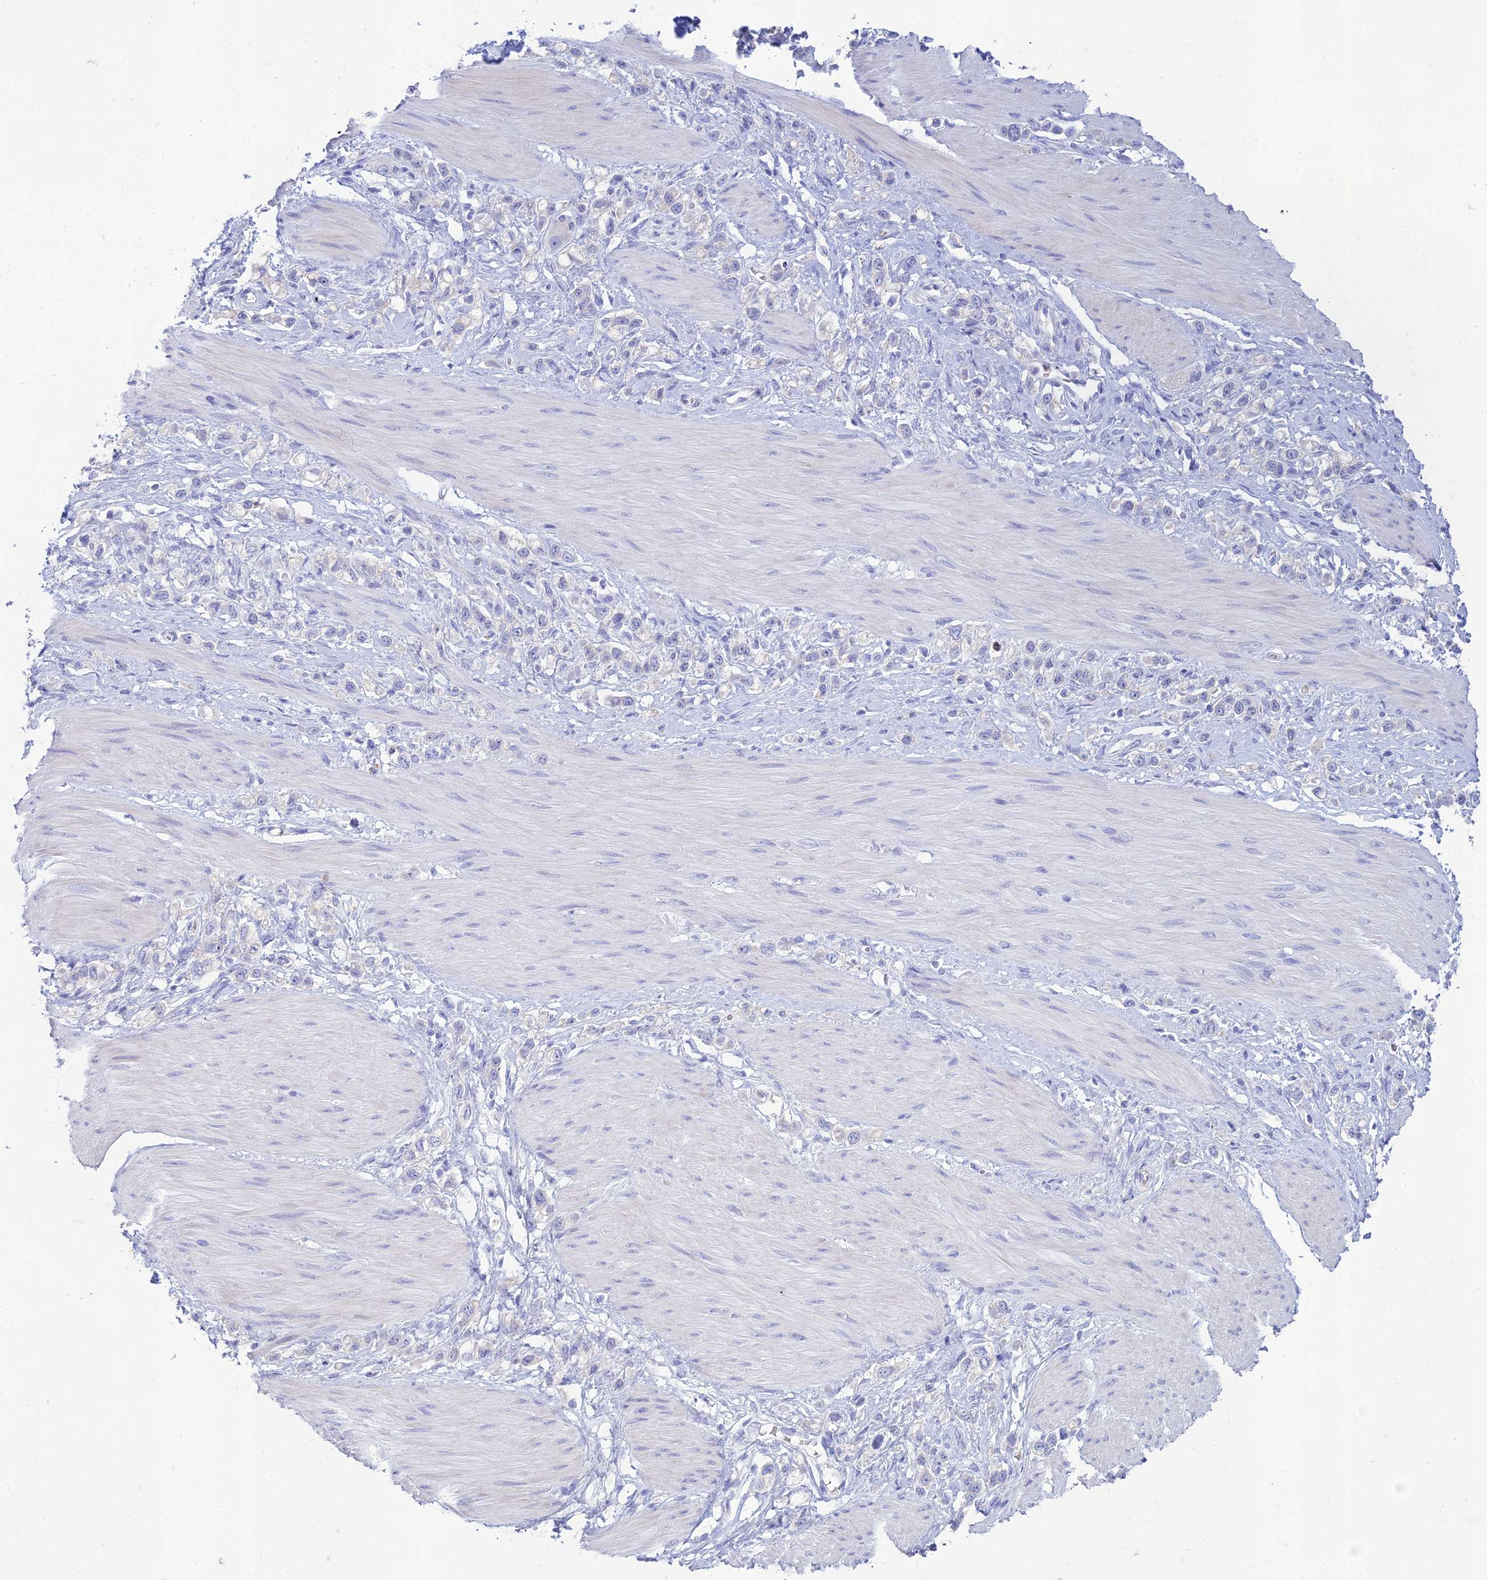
{"staining": {"intensity": "negative", "quantity": "none", "location": "none"}, "tissue": "stomach cancer", "cell_type": "Tumor cells", "image_type": "cancer", "snomed": [{"axis": "morphology", "description": "Adenocarcinoma, NOS"}, {"axis": "topography", "description": "Stomach"}], "caption": "High magnification brightfield microscopy of stomach cancer (adenocarcinoma) stained with DAB (brown) and counterstained with hematoxylin (blue): tumor cells show no significant positivity.", "gene": "MAL2", "patient": {"sex": "female", "age": 65}}